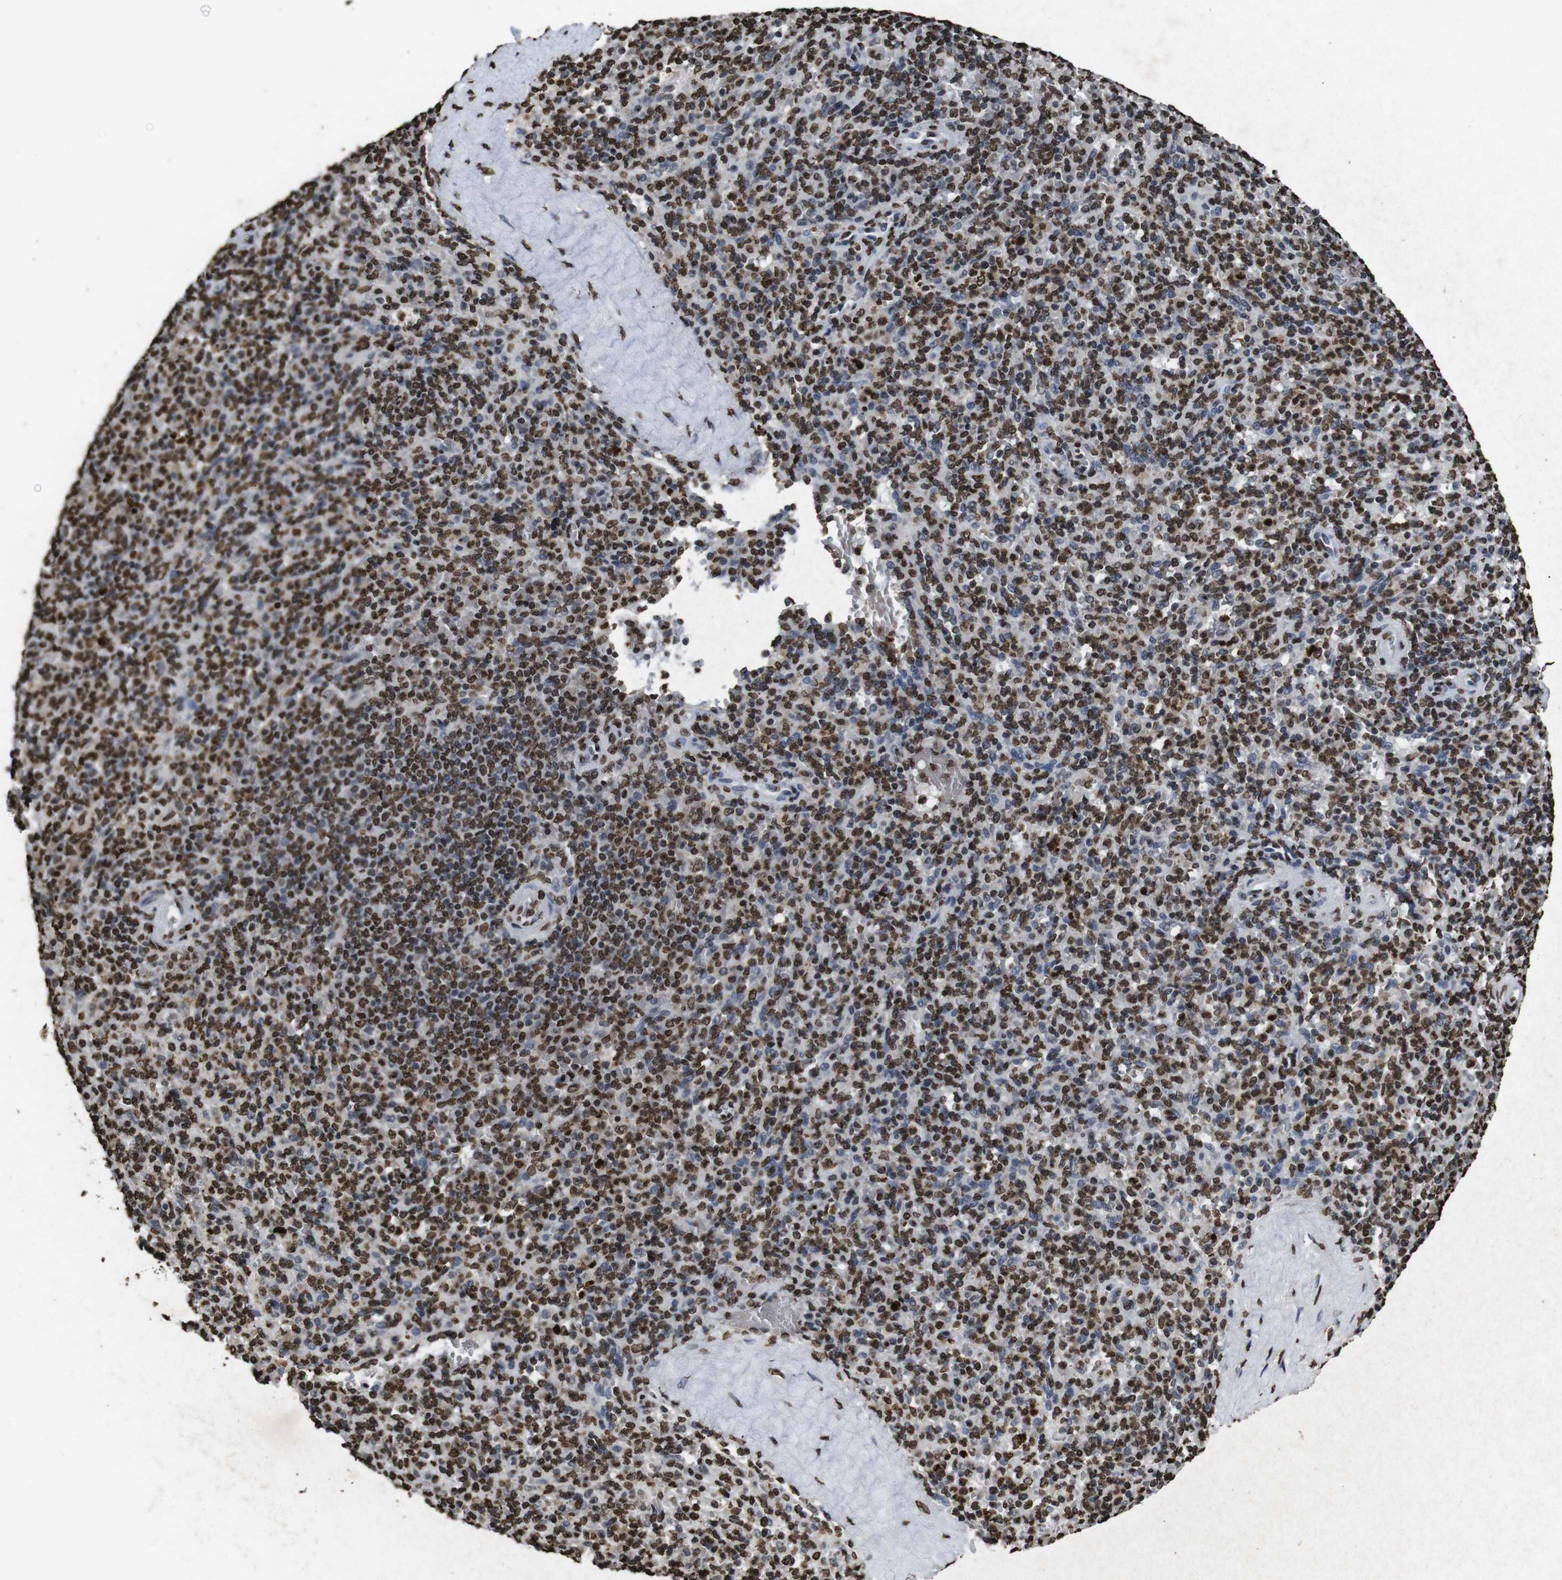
{"staining": {"intensity": "strong", "quantity": "25%-75%", "location": "nuclear"}, "tissue": "spleen", "cell_type": "Cells in red pulp", "image_type": "normal", "snomed": [{"axis": "morphology", "description": "Normal tissue, NOS"}, {"axis": "topography", "description": "Spleen"}], "caption": "Cells in red pulp reveal high levels of strong nuclear staining in about 25%-75% of cells in normal spleen.", "gene": "MDM2", "patient": {"sex": "male", "age": 36}}